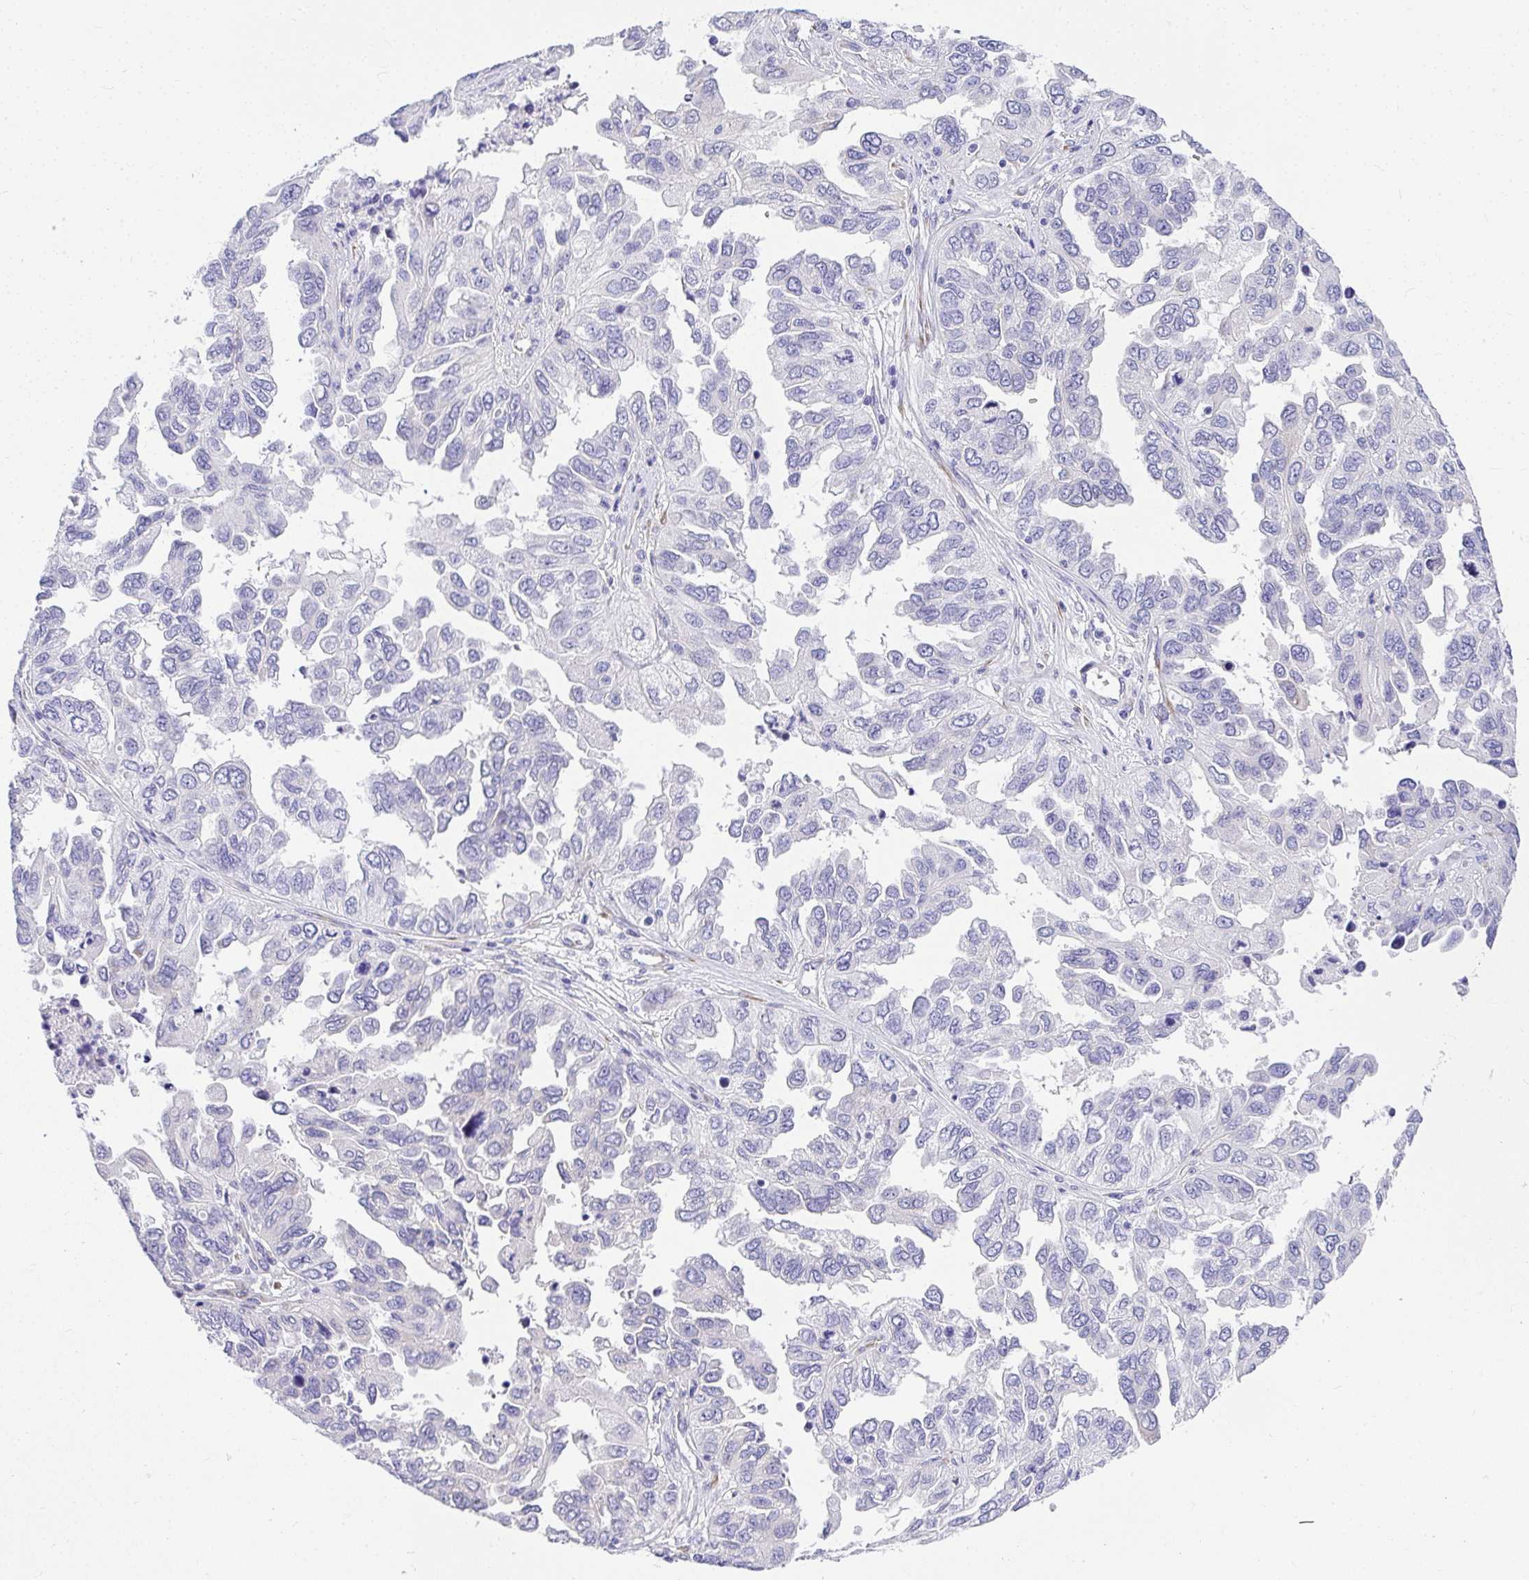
{"staining": {"intensity": "negative", "quantity": "none", "location": "none"}, "tissue": "ovarian cancer", "cell_type": "Tumor cells", "image_type": "cancer", "snomed": [{"axis": "morphology", "description": "Cystadenocarcinoma, serous, NOS"}, {"axis": "topography", "description": "Ovary"}], "caption": "Immunohistochemistry image of neoplastic tissue: ovarian cancer (serous cystadenocarcinoma) stained with DAB exhibits no significant protein expression in tumor cells. Brightfield microscopy of immunohistochemistry (IHC) stained with DAB (3,3'-diaminobenzidine) (brown) and hematoxylin (blue), captured at high magnification.", "gene": "ADRA2C", "patient": {"sex": "female", "age": 53}}